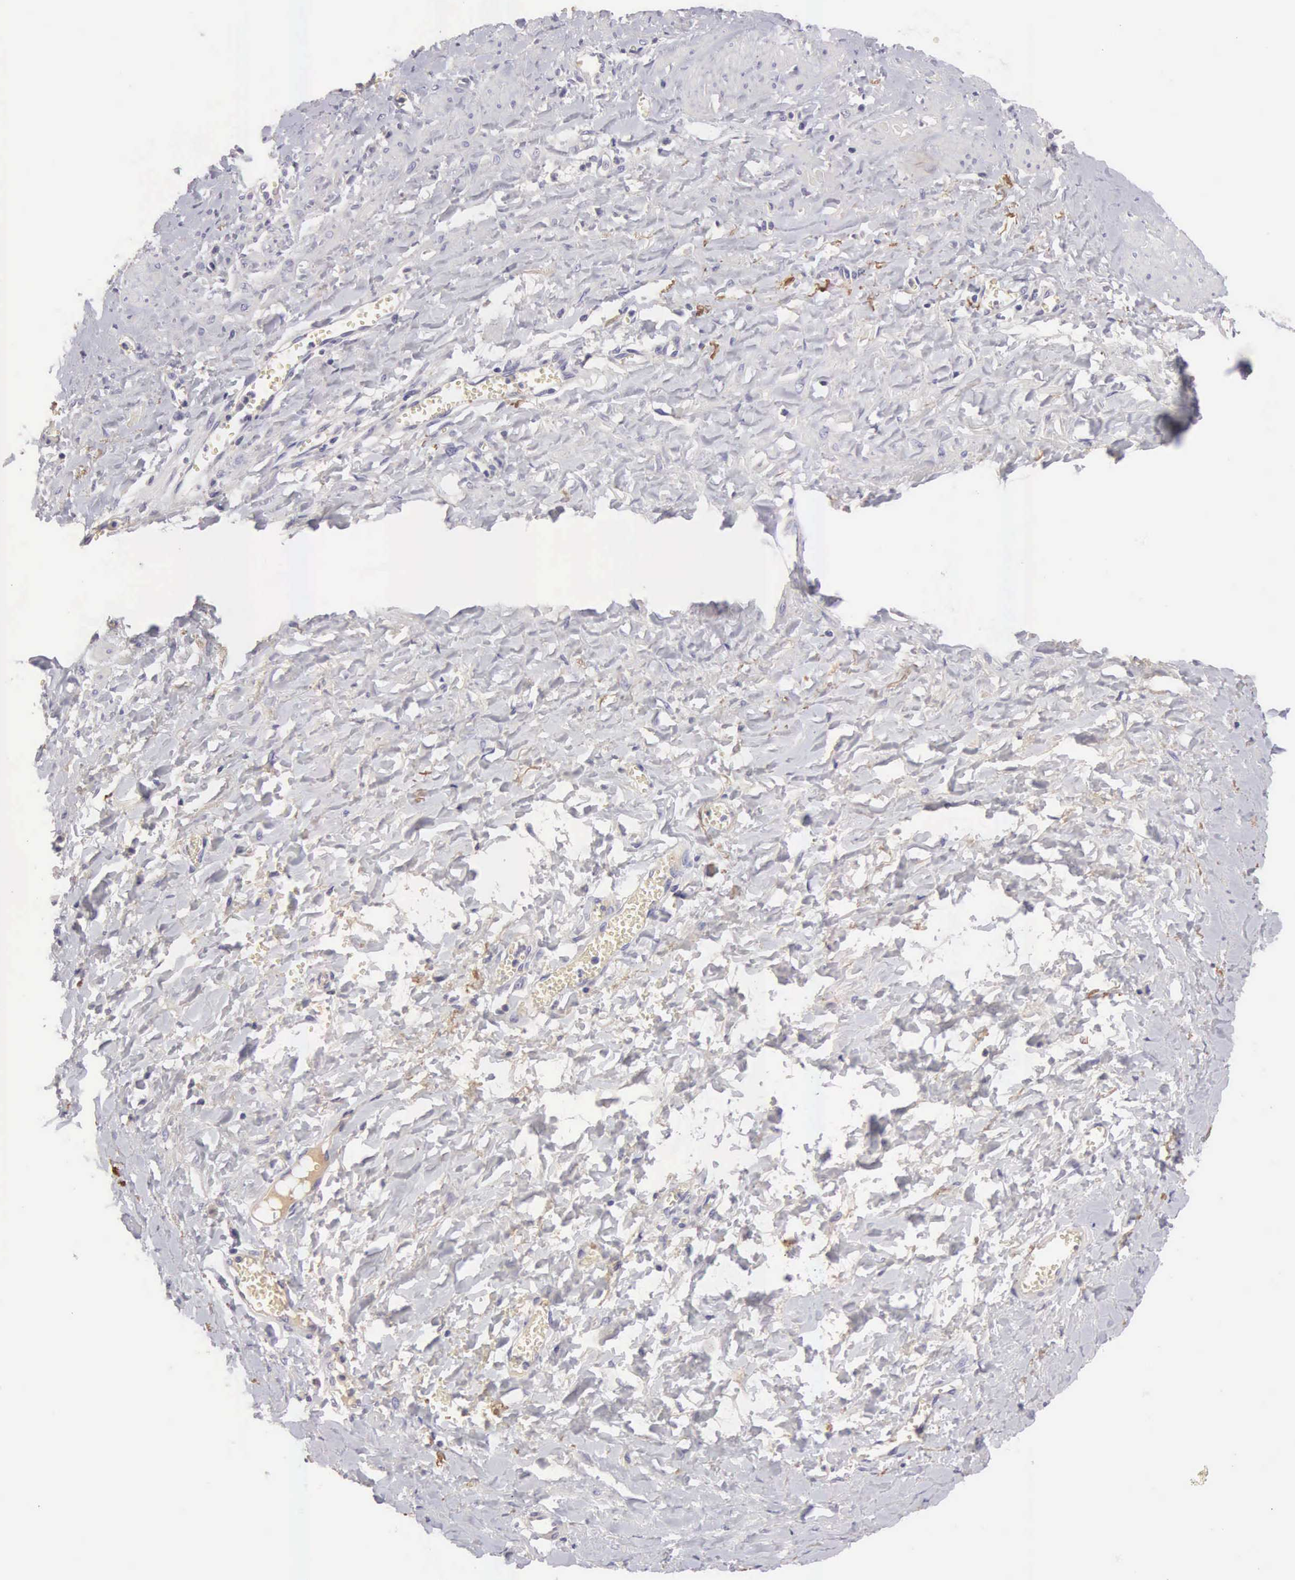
{"staining": {"intensity": "negative", "quantity": "none", "location": "none"}, "tissue": "smooth muscle", "cell_type": "Smooth muscle cells", "image_type": "normal", "snomed": [{"axis": "morphology", "description": "Normal tissue, NOS"}, {"axis": "topography", "description": "Uterus"}], "caption": "This is an immunohistochemistry (IHC) micrograph of normal human smooth muscle. There is no staining in smooth muscle cells.", "gene": "CLU", "patient": {"sex": "female", "age": 56}}